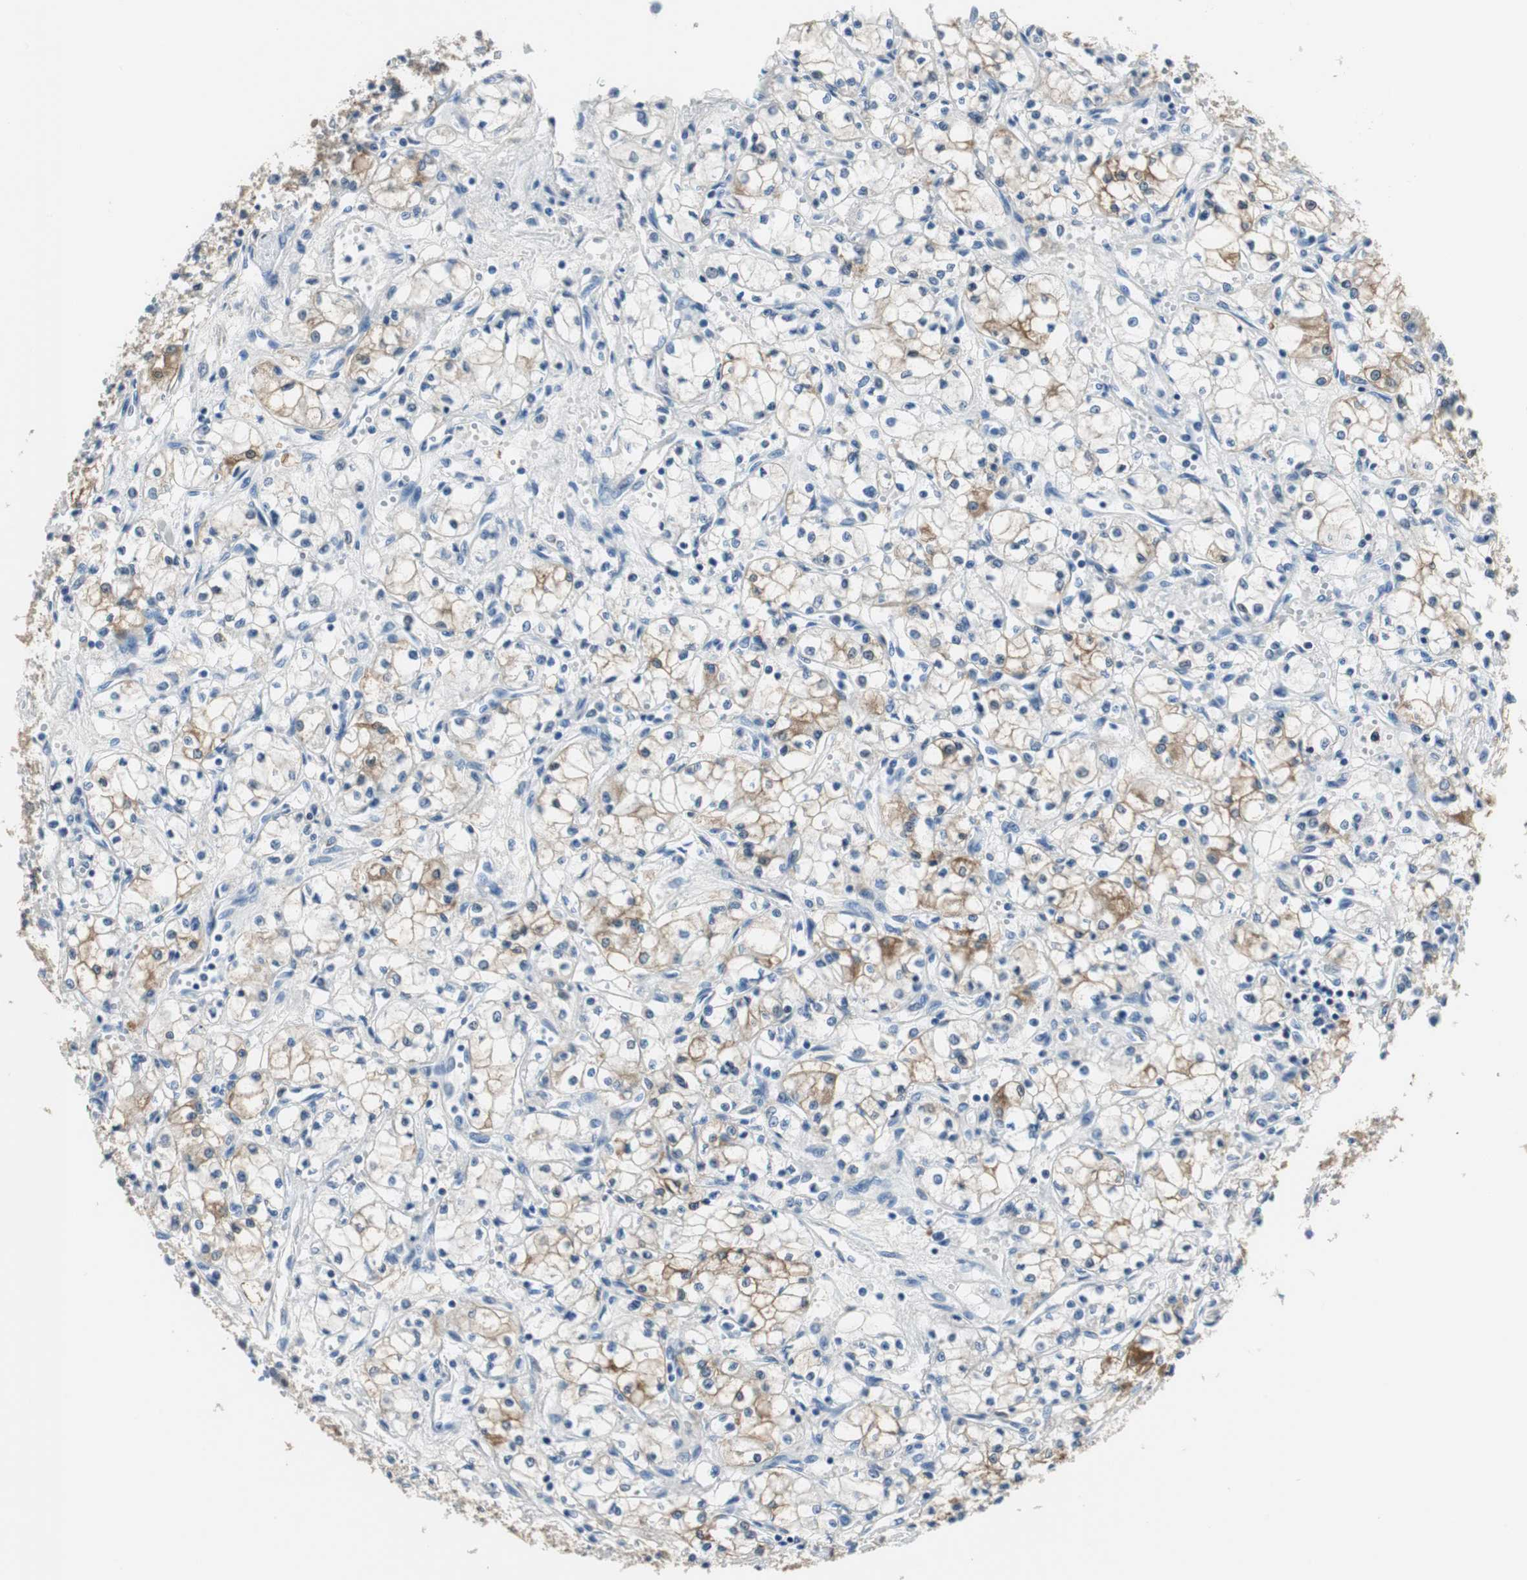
{"staining": {"intensity": "moderate", "quantity": "<25%", "location": "cytoplasmic/membranous"}, "tissue": "renal cancer", "cell_type": "Tumor cells", "image_type": "cancer", "snomed": [{"axis": "morphology", "description": "Normal tissue, NOS"}, {"axis": "morphology", "description": "Adenocarcinoma, NOS"}, {"axis": "topography", "description": "Kidney"}], "caption": "This is an image of immunohistochemistry staining of adenocarcinoma (renal), which shows moderate positivity in the cytoplasmic/membranous of tumor cells.", "gene": "FBP1", "patient": {"sex": "male", "age": 59}}